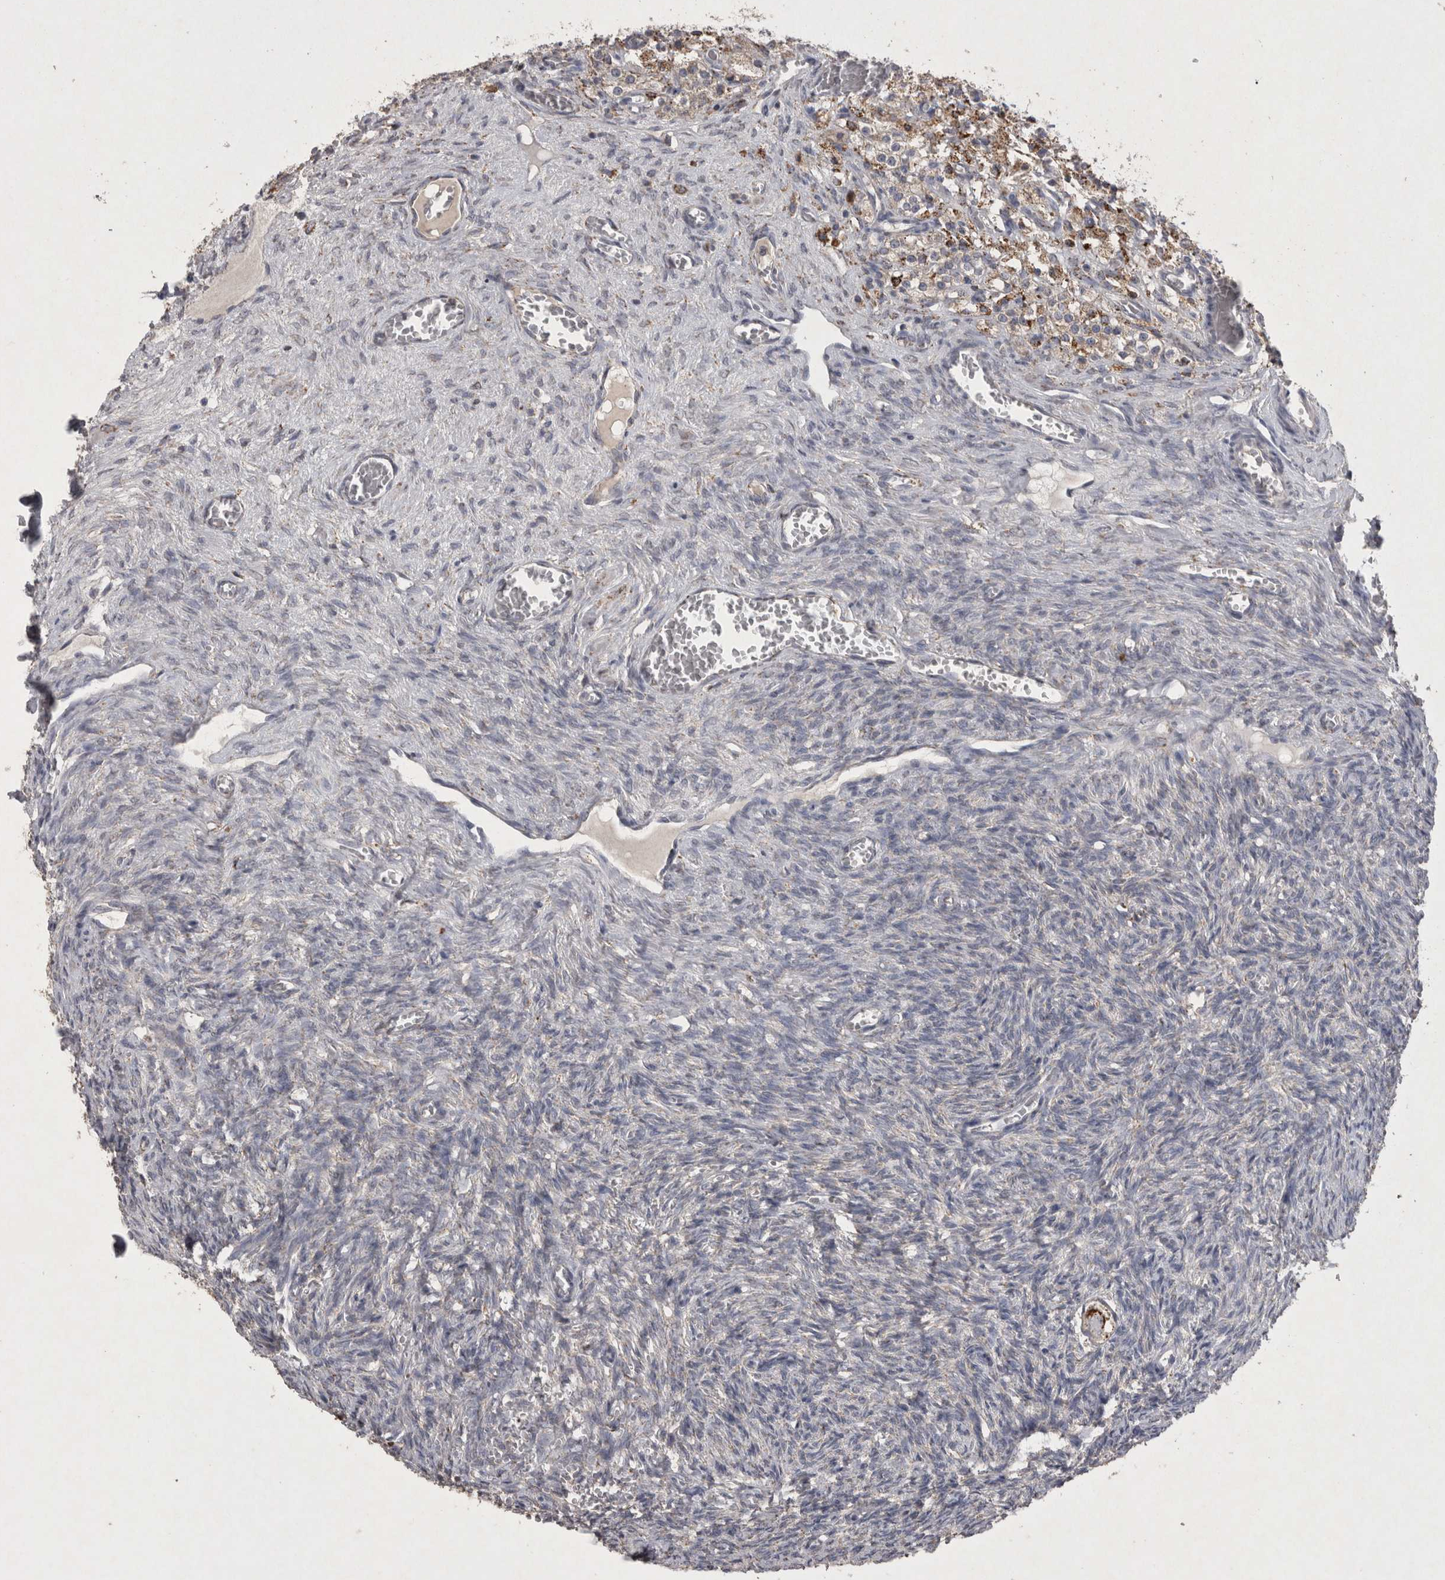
{"staining": {"intensity": "strong", "quantity": ">75%", "location": "cytoplasmic/membranous"}, "tissue": "ovary", "cell_type": "Follicle cells", "image_type": "normal", "snomed": [{"axis": "morphology", "description": "Normal tissue, NOS"}, {"axis": "topography", "description": "Ovary"}], "caption": "This photomicrograph displays immunohistochemistry (IHC) staining of normal human ovary, with high strong cytoplasmic/membranous staining in about >75% of follicle cells.", "gene": "DKK3", "patient": {"sex": "female", "age": 27}}